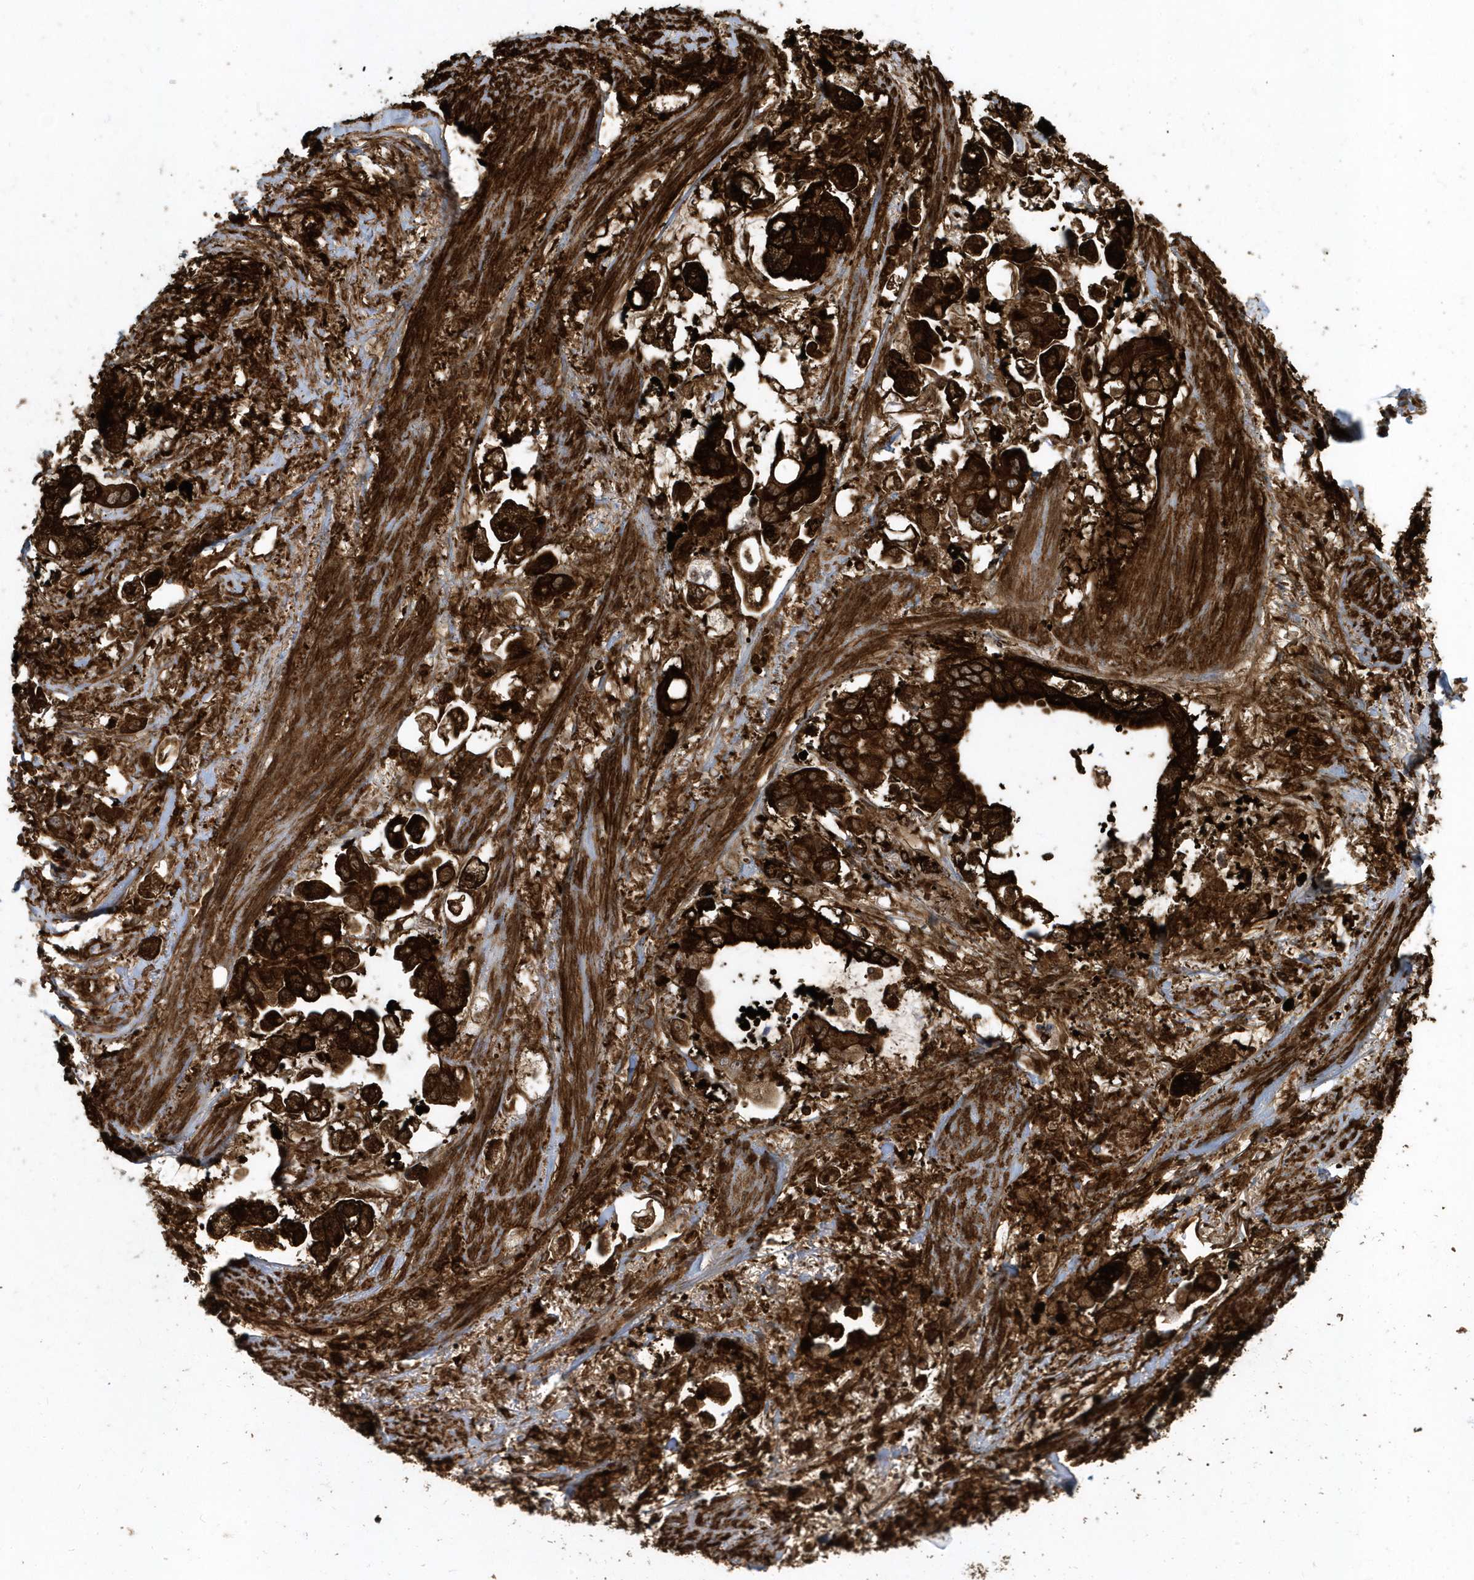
{"staining": {"intensity": "strong", "quantity": ">75%", "location": "cytoplasmic/membranous"}, "tissue": "stomach cancer", "cell_type": "Tumor cells", "image_type": "cancer", "snomed": [{"axis": "morphology", "description": "Adenocarcinoma, NOS"}, {"axis": "topography", "description": "Stomach"}], "caption": "Strong cytoplasmic/membranous protein positivity is seen in about >75% of tumor cells in stomach cancer (adenocarcinoma). The staining was performed using DAB (3,3'-diaminobenzidine) to visualize the protein expression in brown, while the nuclei were stained in blue with hematoxylin (Magnification: 20x).", "gene": "CLCN6", "patient": {"sex": "male", "age": 62}}